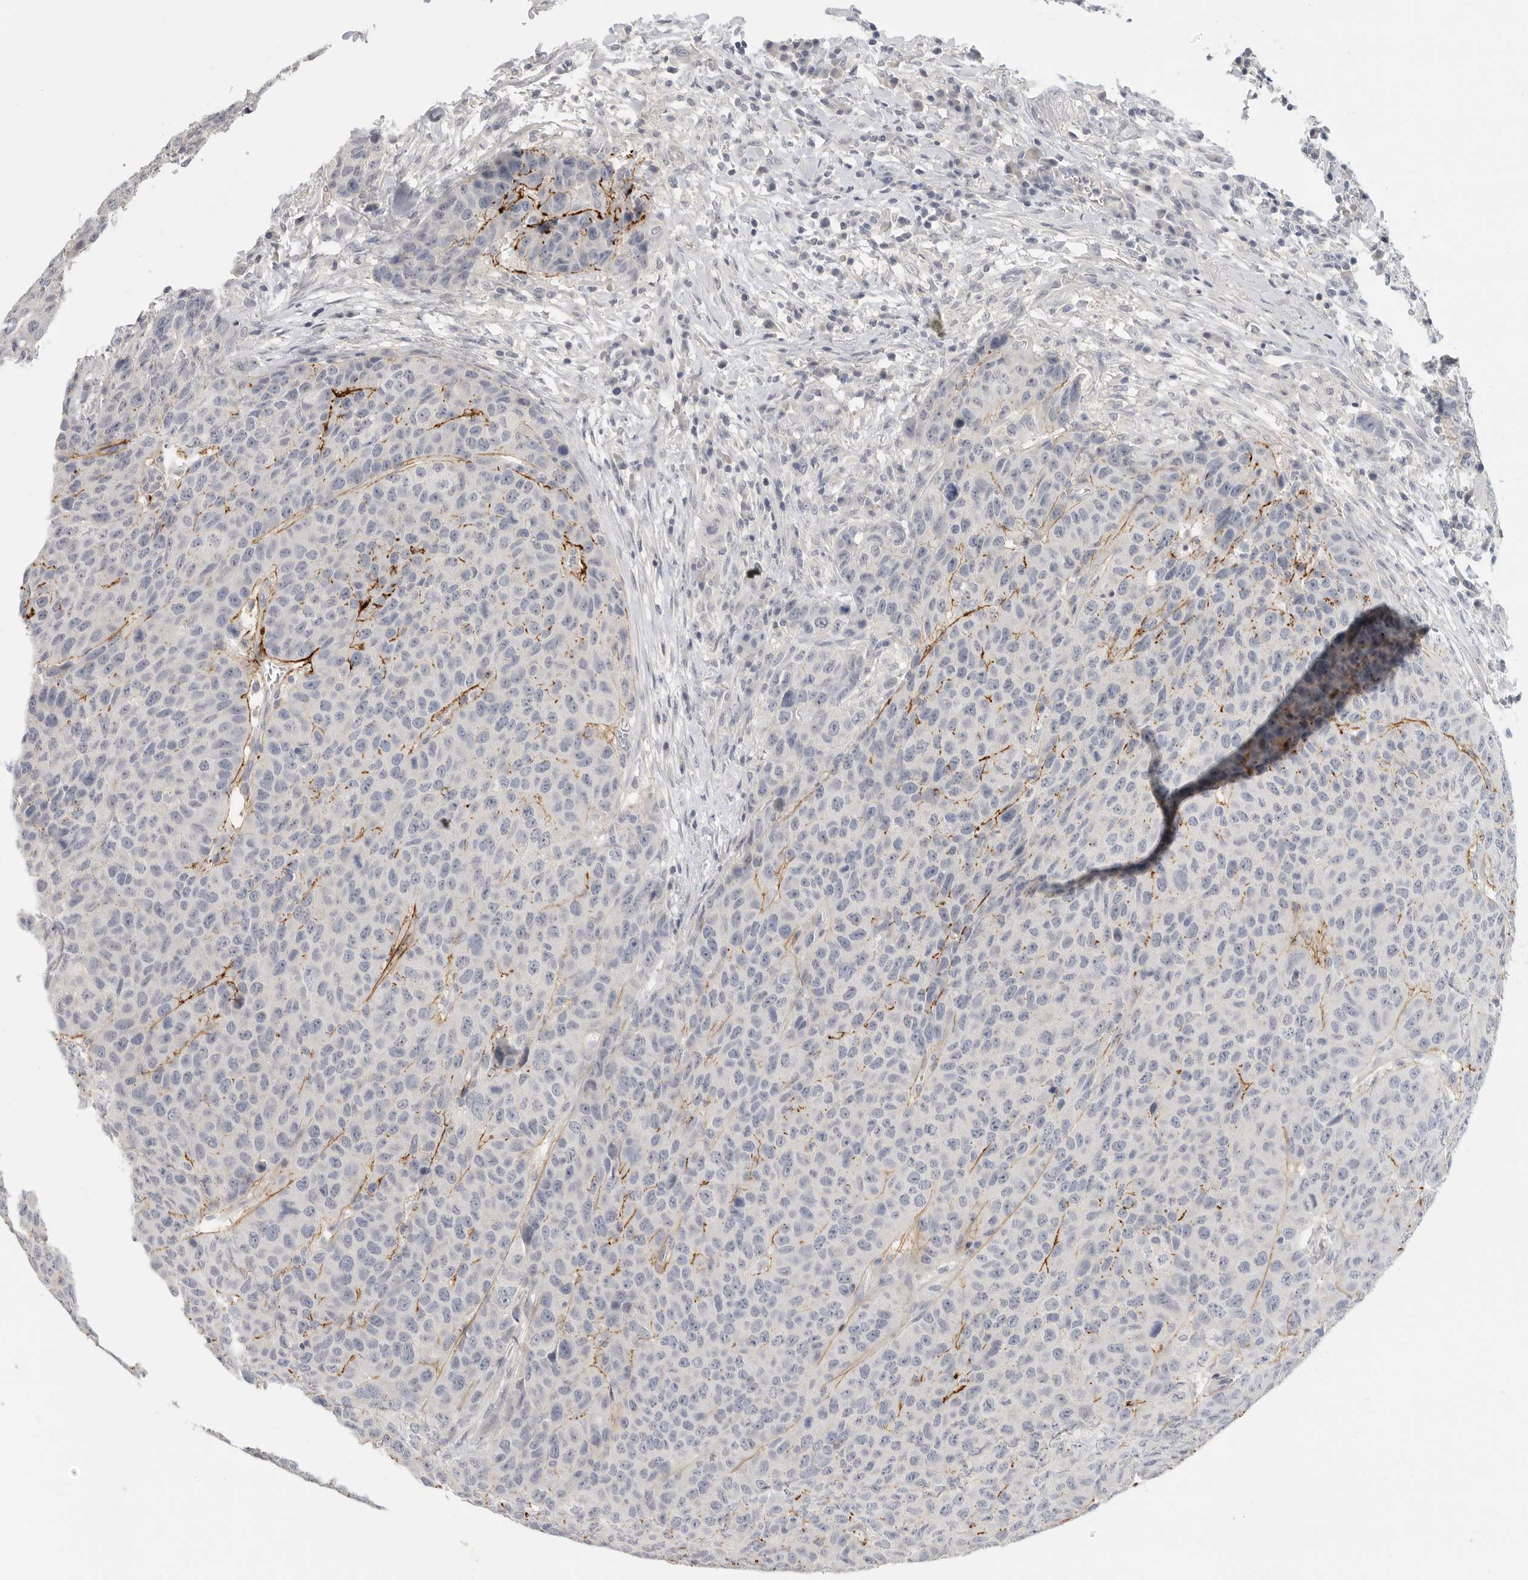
{"staining": {"intensity": "negative", "quantity": "none", "location": "none"}, "tissue": "head and neck cancer", "cell_type": "Tumor cells", "image_type": "cancer", "snomed": [{"axis": "morphology", "description": "Squamous cell carcinoma, NOS"}, {"axis": "topography", "description": "Head-Neck"}], "caption": "This is an immunohistochemistry histopathology image of head and neck squamous cell carcinoma. There is no expression in tumor cells.", "gene": "FBN2", "patient": {"sex": "male", "age": 66}}